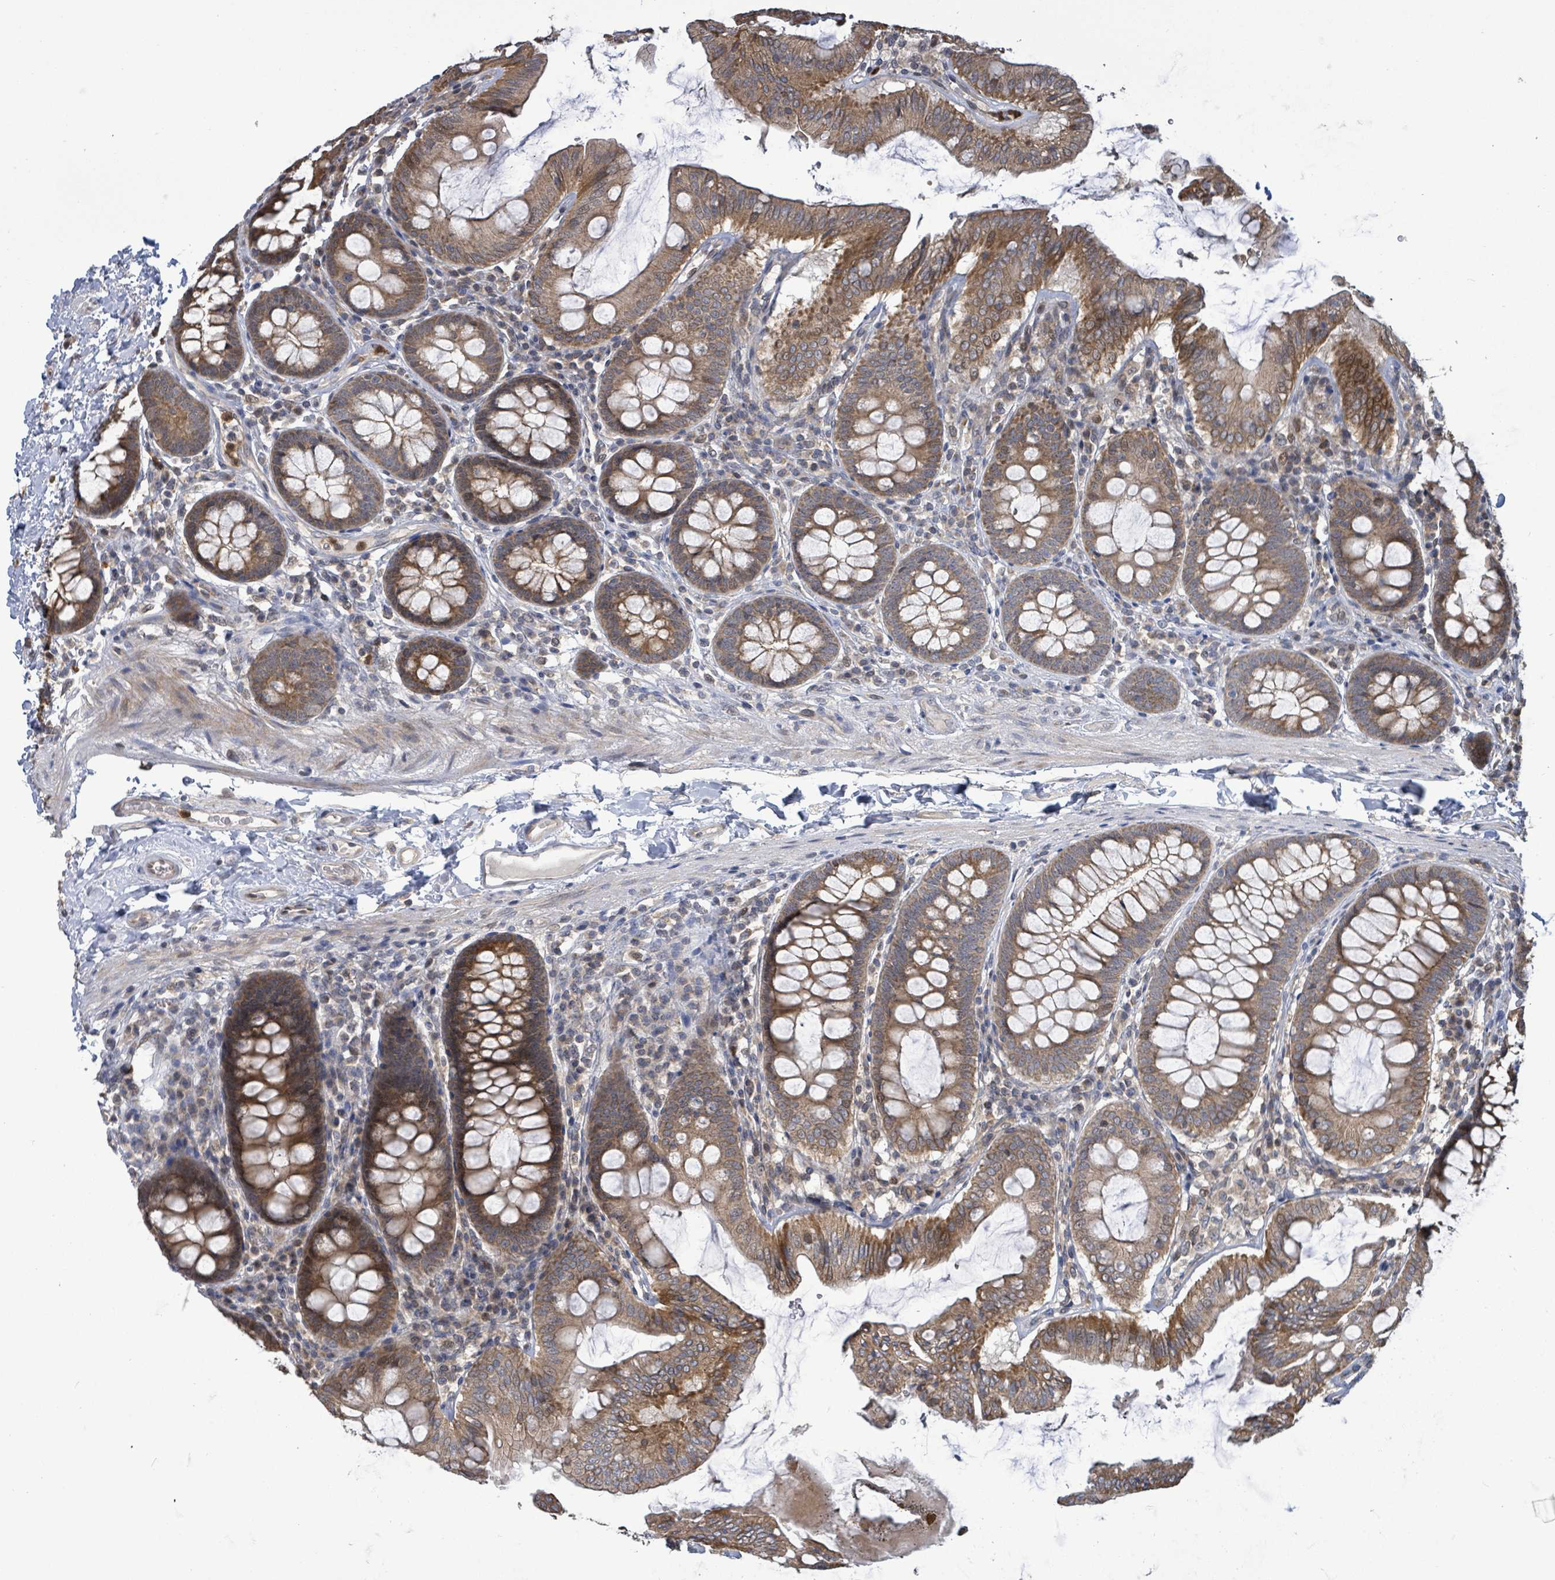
{"staining": {"intensity": "weak", "quantity": ">75%", "location": "cytoplasmic/membranous"}, "tissue": "colon", "cell_type": "Endothelial cells", "image_type": "normal", "snomed": [{"axis": "morphology", "description": "Normal tissue, NOS"}, {"axis": "topography", "description": "Colon"}], "caption": "Colon stained for a protein (brown) shows weak cytoplasmic/membranous positive positivity in approximately >75% of endothelial cells.", "gene": "COQ6", "patient": {"sex": "male", "age": 84}}